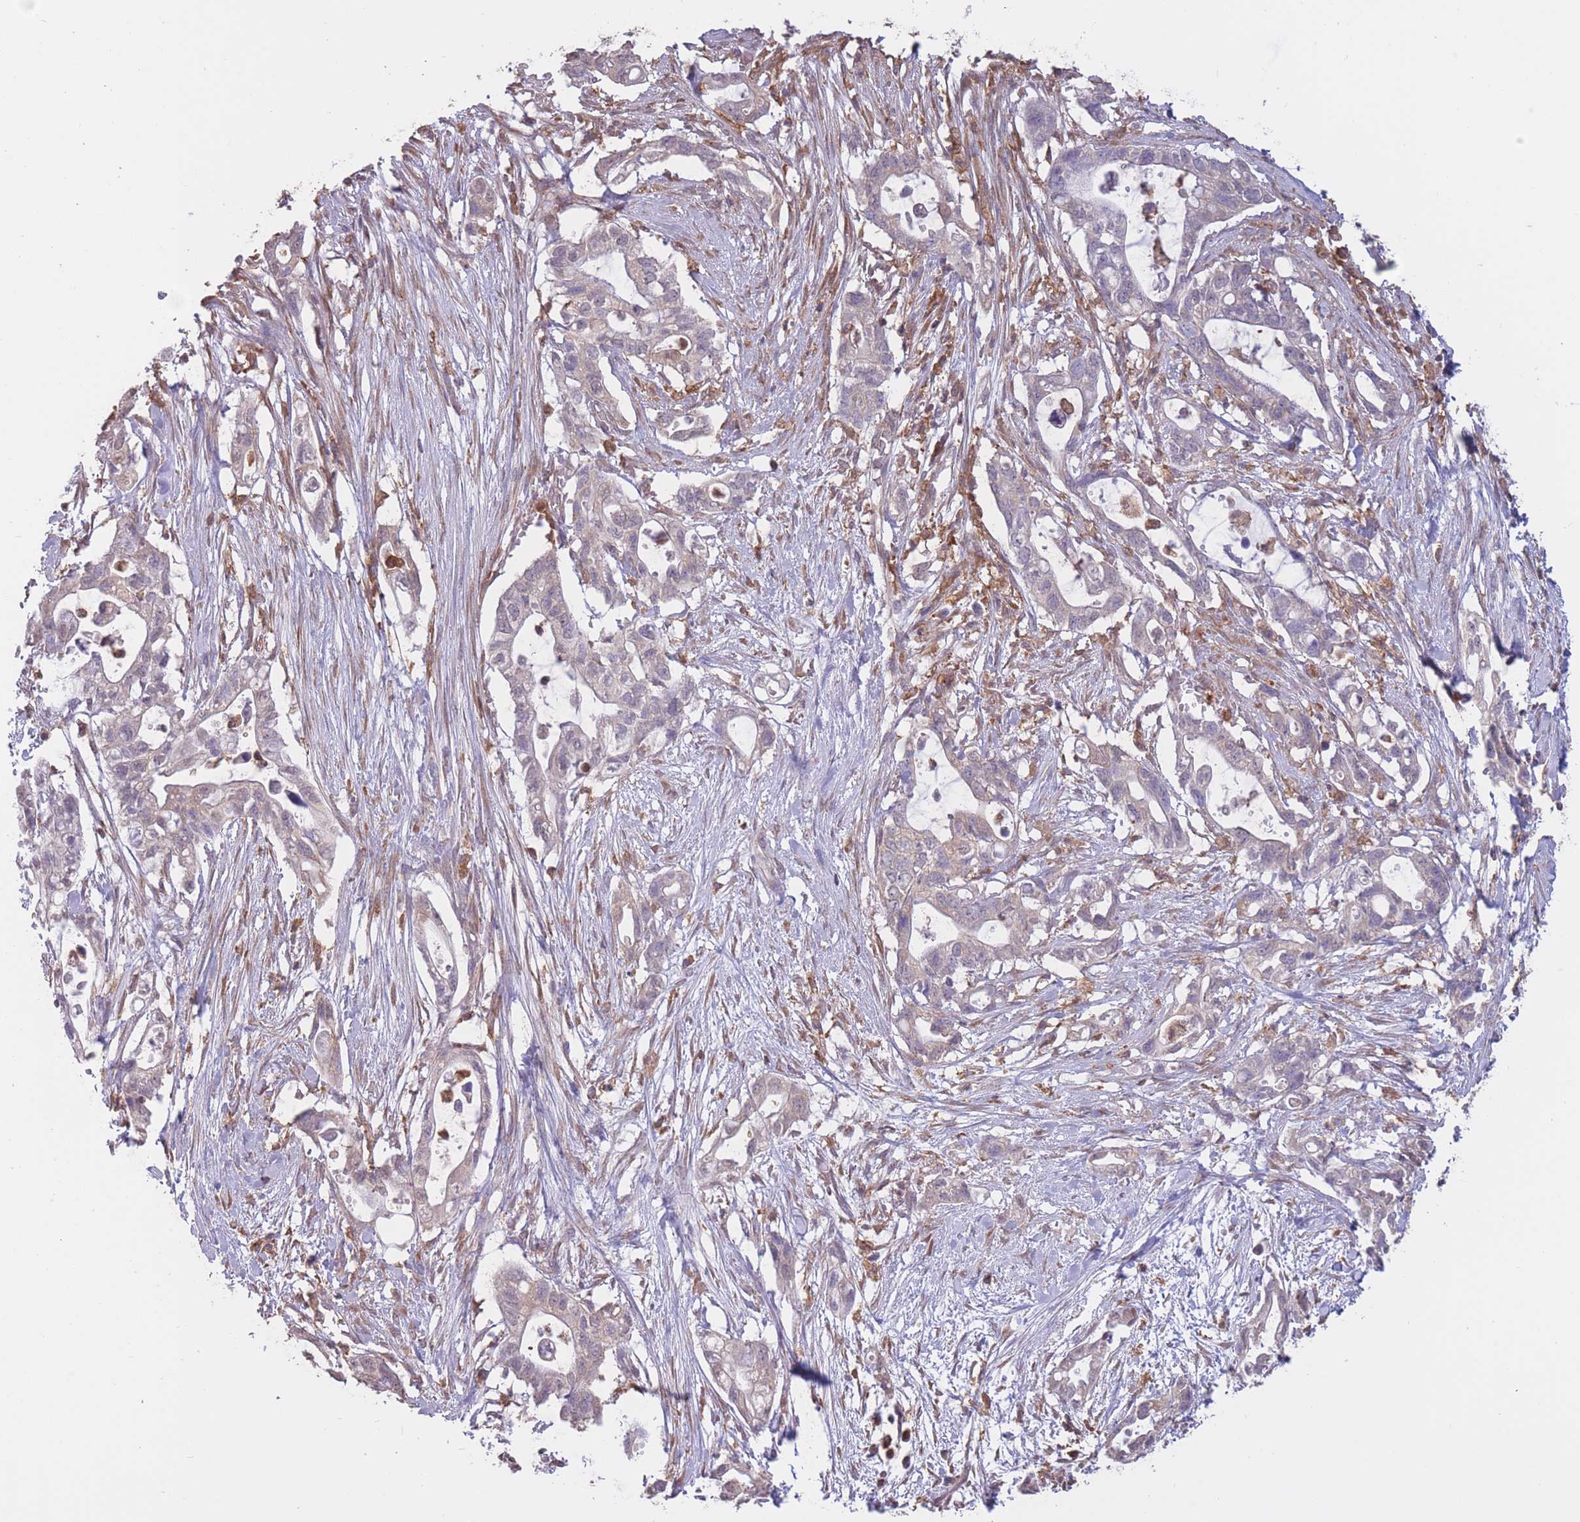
{"staining": {"intensity": "negative", "quantity": "none", "location": "none"}, "tissue": "pancreatic cancer", "cell_type": "Tumor cells", "image_type": "cancer", "snomed": [{"axis": "morphology", "description": "Adenocarcinoma, NOS"}, {"axis": "topography", "description": "Pancreas"}], "caption": "A histopathology image of human adenocarcinoma (pancreatic) is negative for staining in tumor cells.", "gene": "GMIP", "patient": {"sex": "female", "age": 72}}